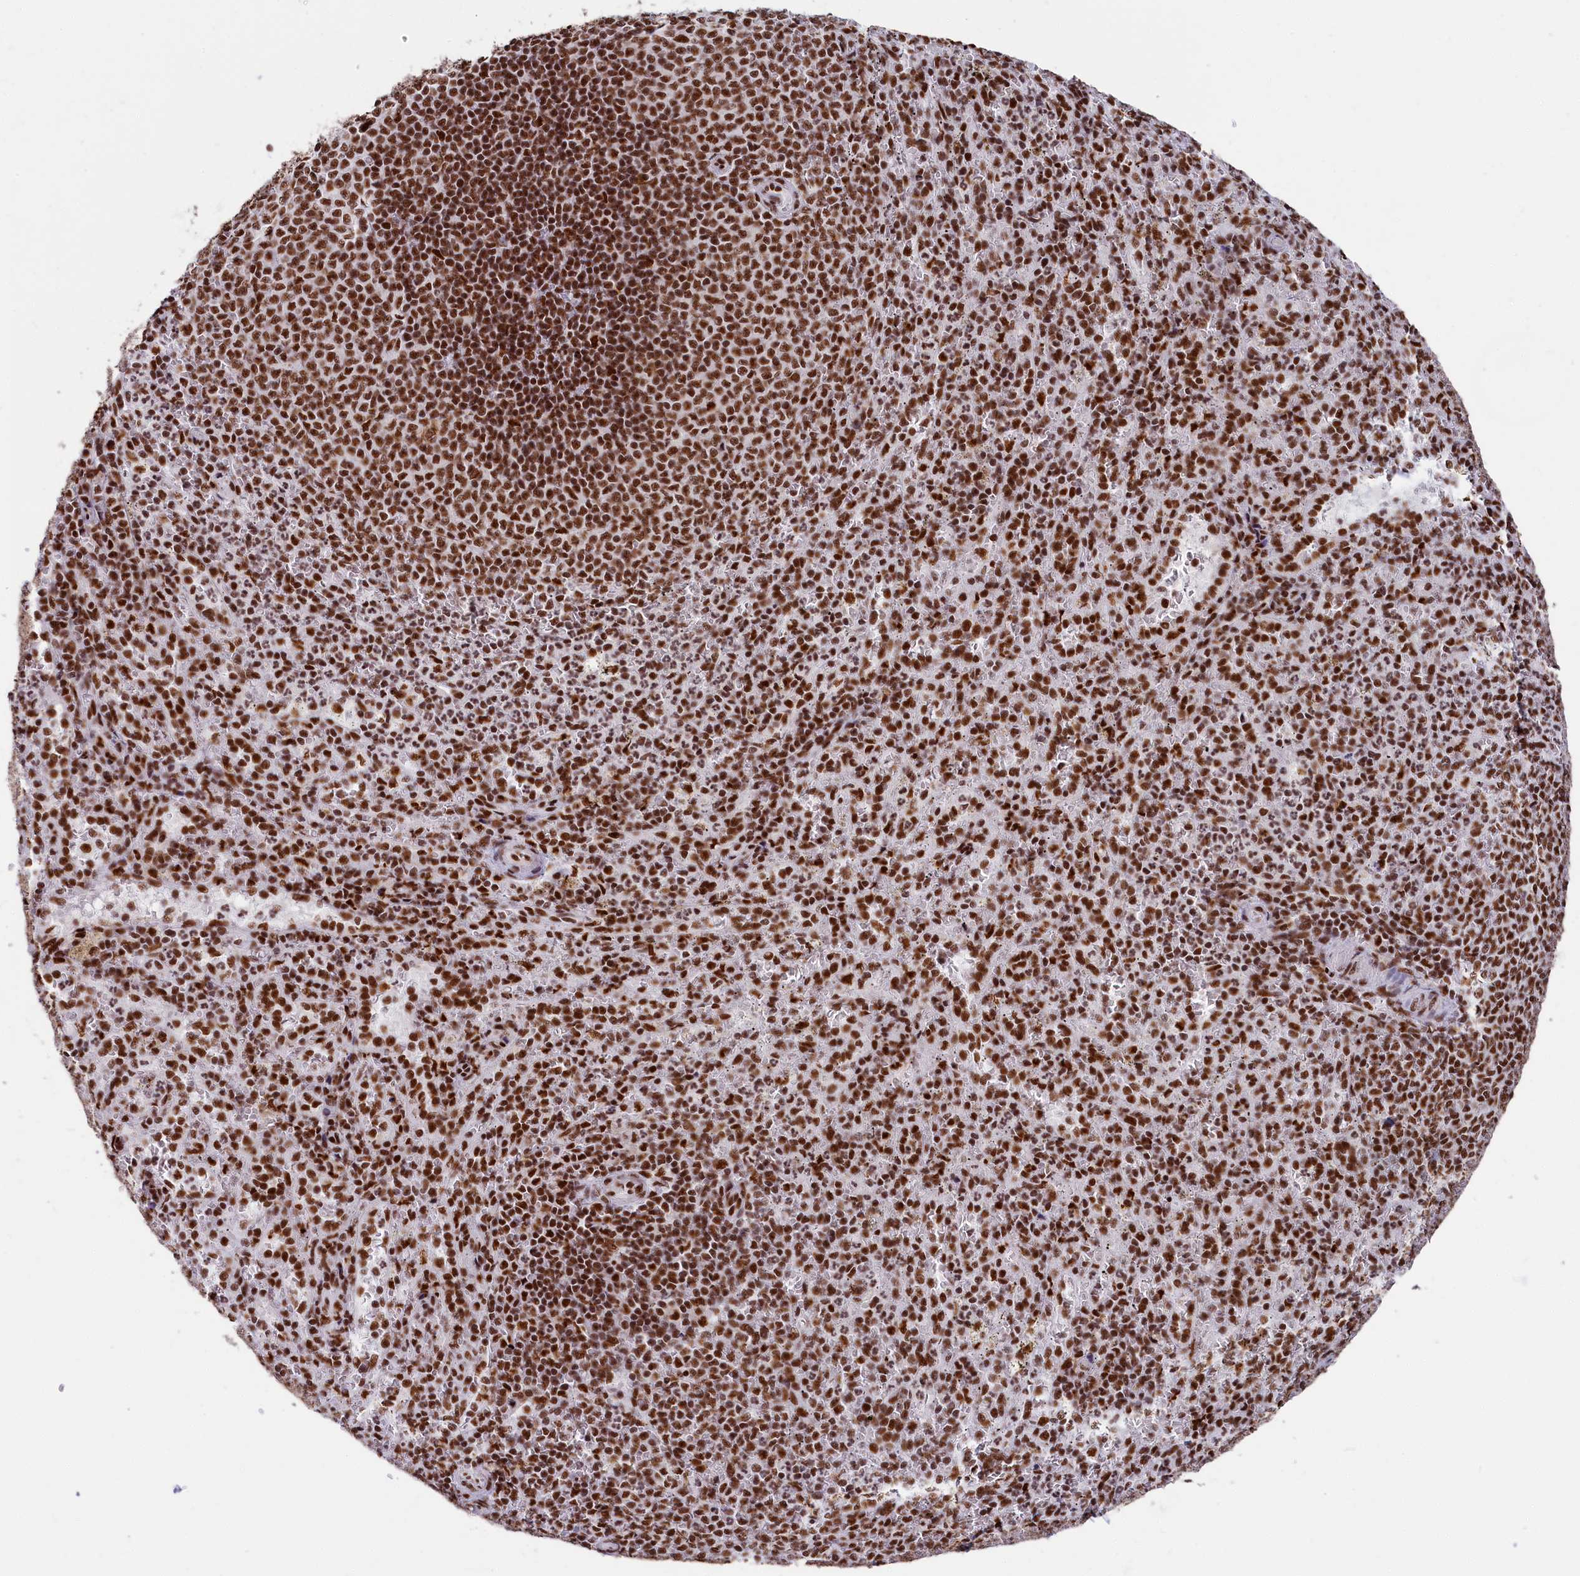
{"staining": {"intensity": "strong", "quantity": ">75%", "location": "nuclear"}, "tissue": "spleen", "cell_type": "Cells in red pulp", "image_type": "normal", "snomed": [{"axis": "morphology", "description": "Normal tissue, NOS"}, {"axis": "topography", "description": "Spleen"}], "caption": "A brown stain shows strong nuclear expression of a protein in cells in red pulp of benign human spleen. (DAB IHC, brown staining for protein, blue staining for nuclei).", "gene": "SNRNP70", "patient": {"sex": "female", "age": 21}}